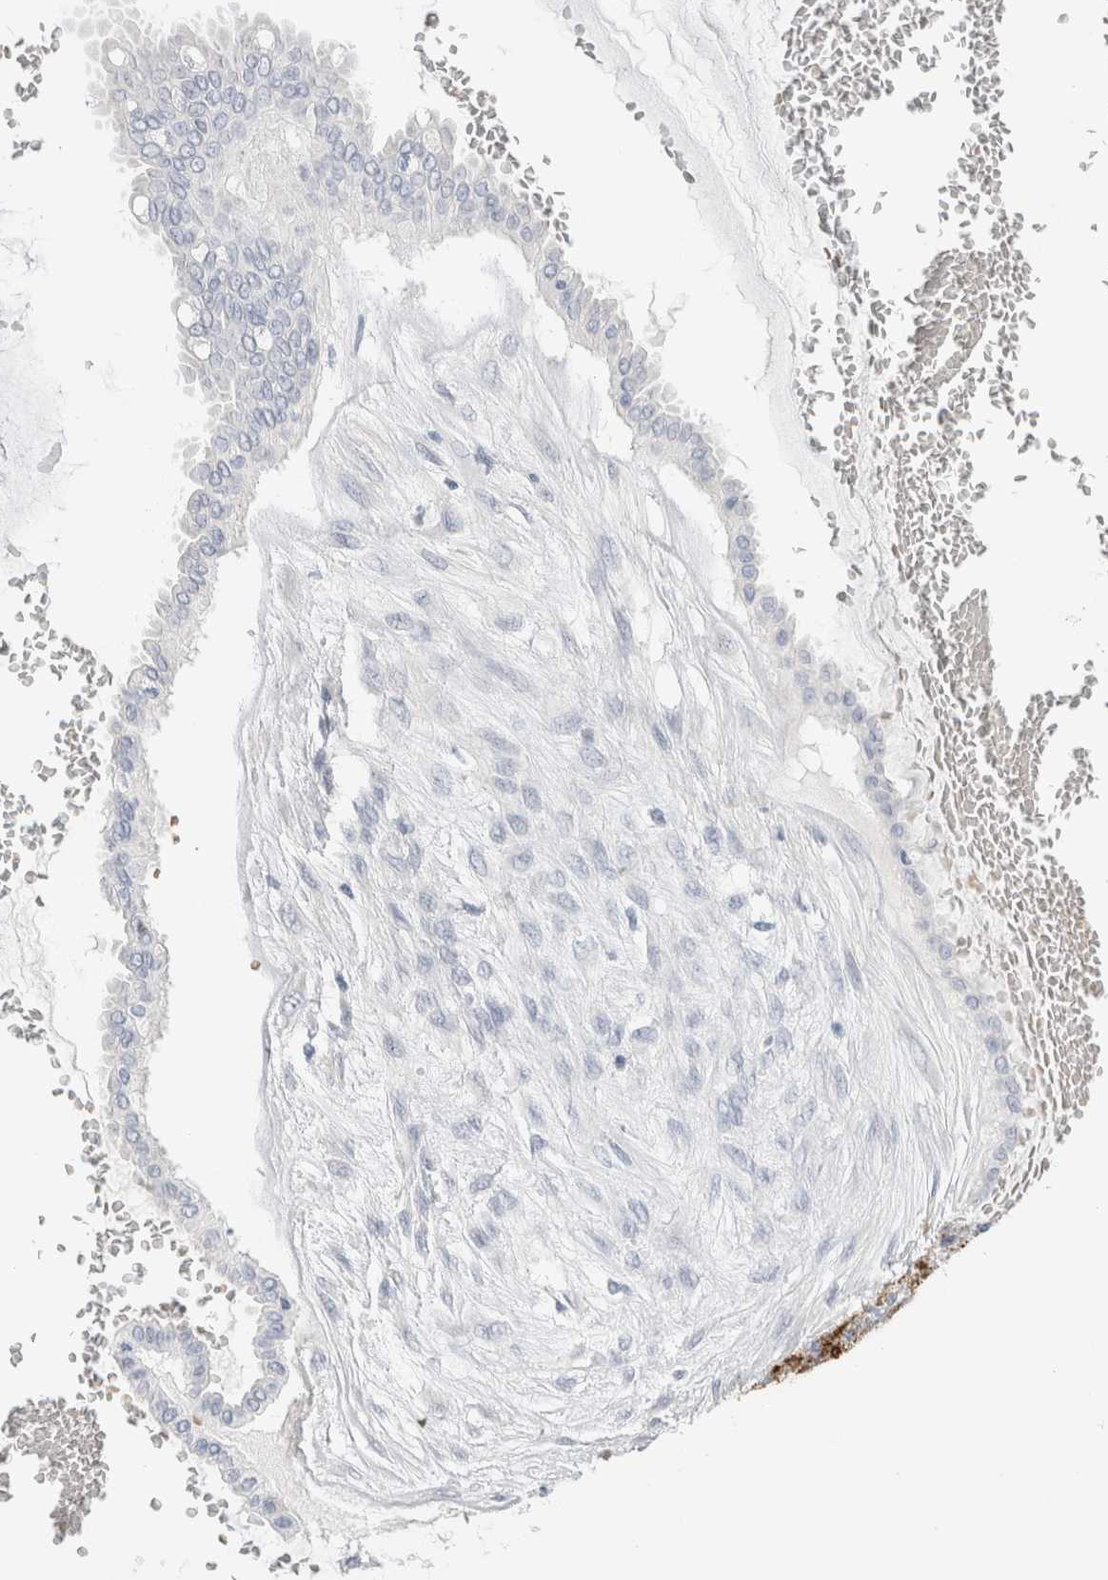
{"staining": {"intensity": "negative", "quantity": "none", "location": "none"}, "tissue": "ovarian cancer", "cell_type": "Tumor cells", "image_type": "cancer", "snomed": [{"axis": "morphology", "description": "Cystadenocarcinoma, mucinous, NOS"}, {"axis": "topography", "description": "Ovary"}], "caption": "This is an immunohistochemistry micrograph of ovarian mucinous cystadenocarcinoma. There is no expression in tumor cells.", "gene": "CD38", "patient": {"sex": "female", "age": 73}}